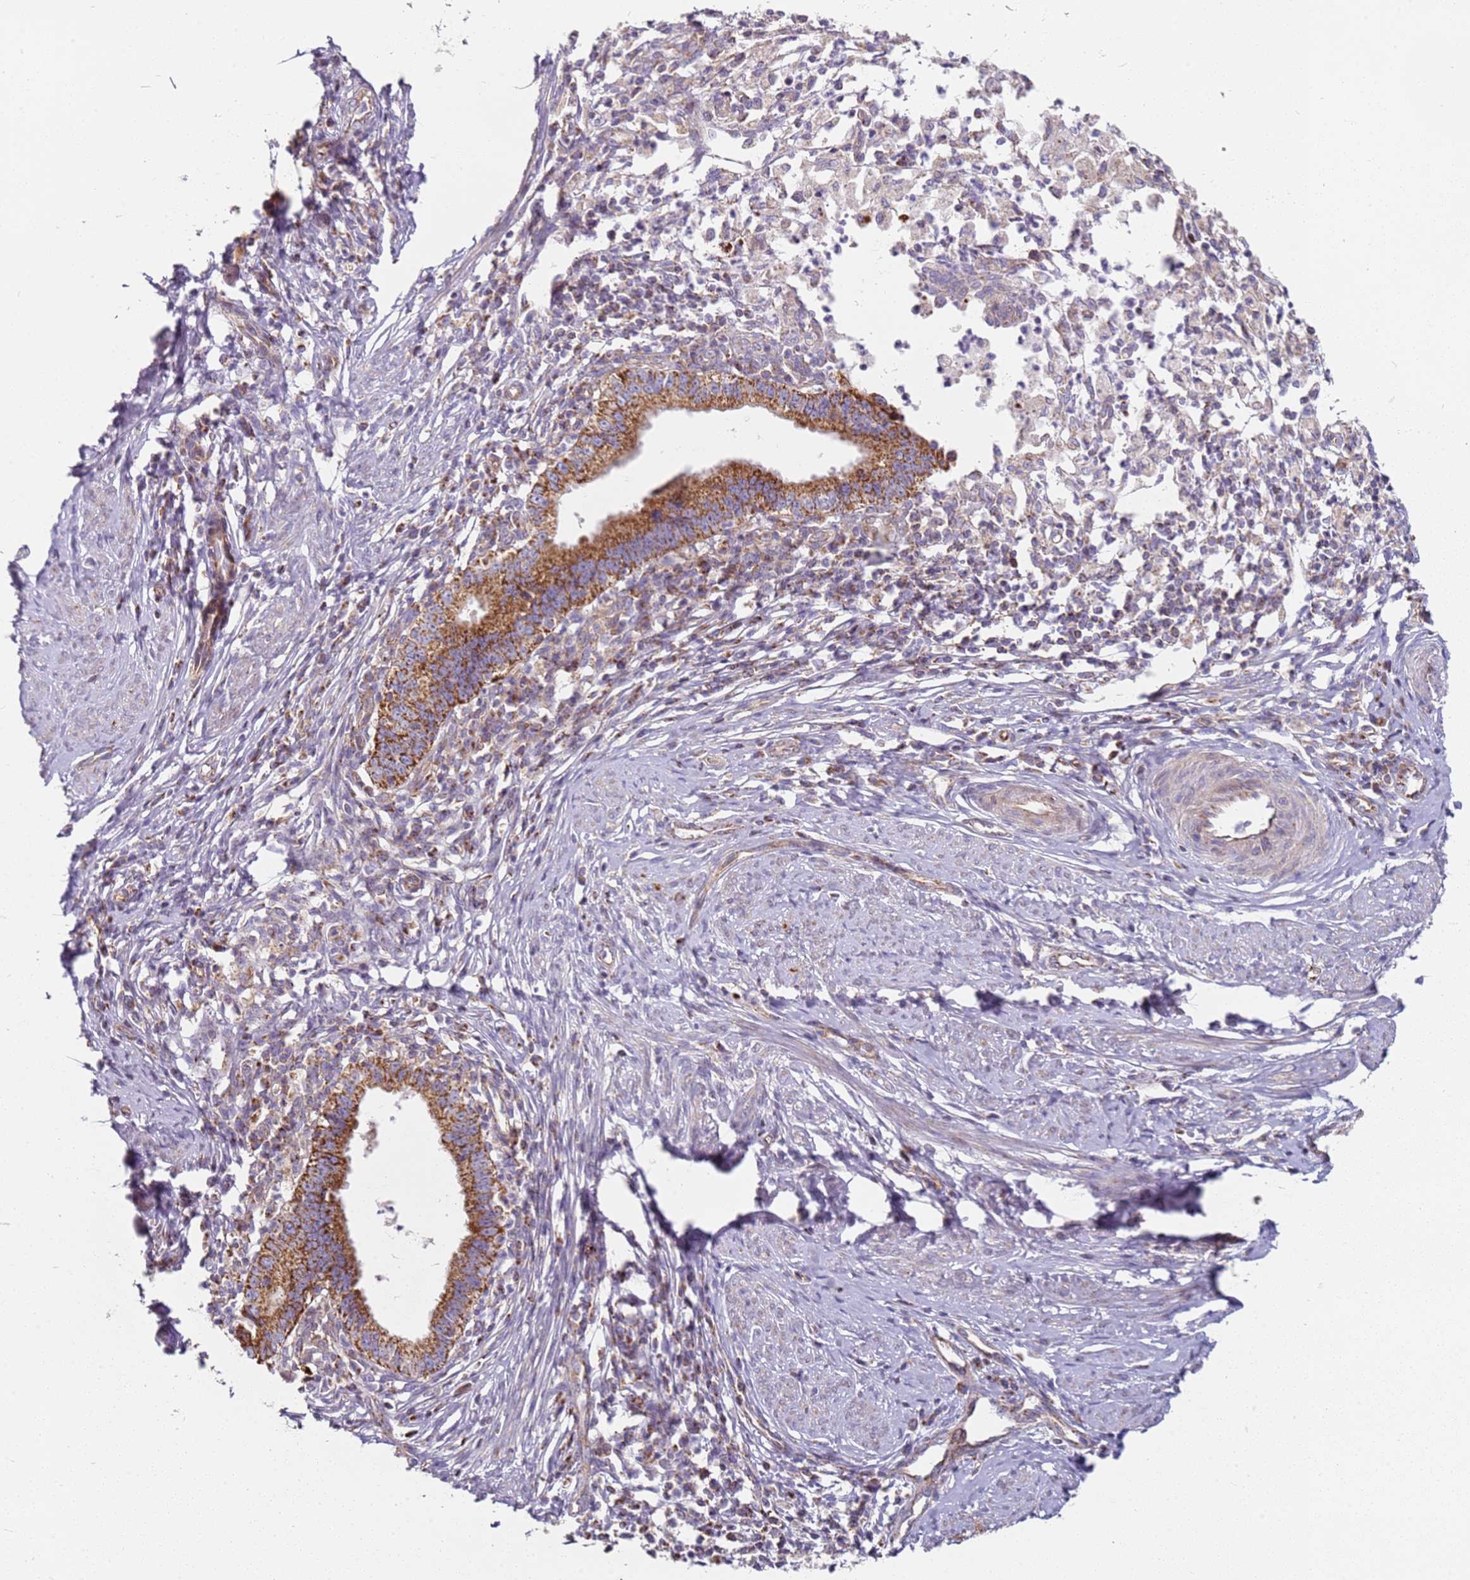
{"staining": {"intensity": "moderate", "quantity": ">75%", "location": "cytoplasmic/membranous"}, "tissue": "cervical cancer", "cell_type": "Tumor cells", "image_type": "cancer", "snomed": [{"axis": "morphology", "description": "Adenocarcinoma, NOS"}, {"axis": "topography", "description": "Cervix"}], "caption": "A medium amount of moderate cytoplasmic/membranous positivity is appreciated in about >75% of tumor cells in cervical adenocarcinoma tissue. Nuclei are stained in blue.", "gene": "ALS2", "patient": {"sex": "female", "age": 36}}